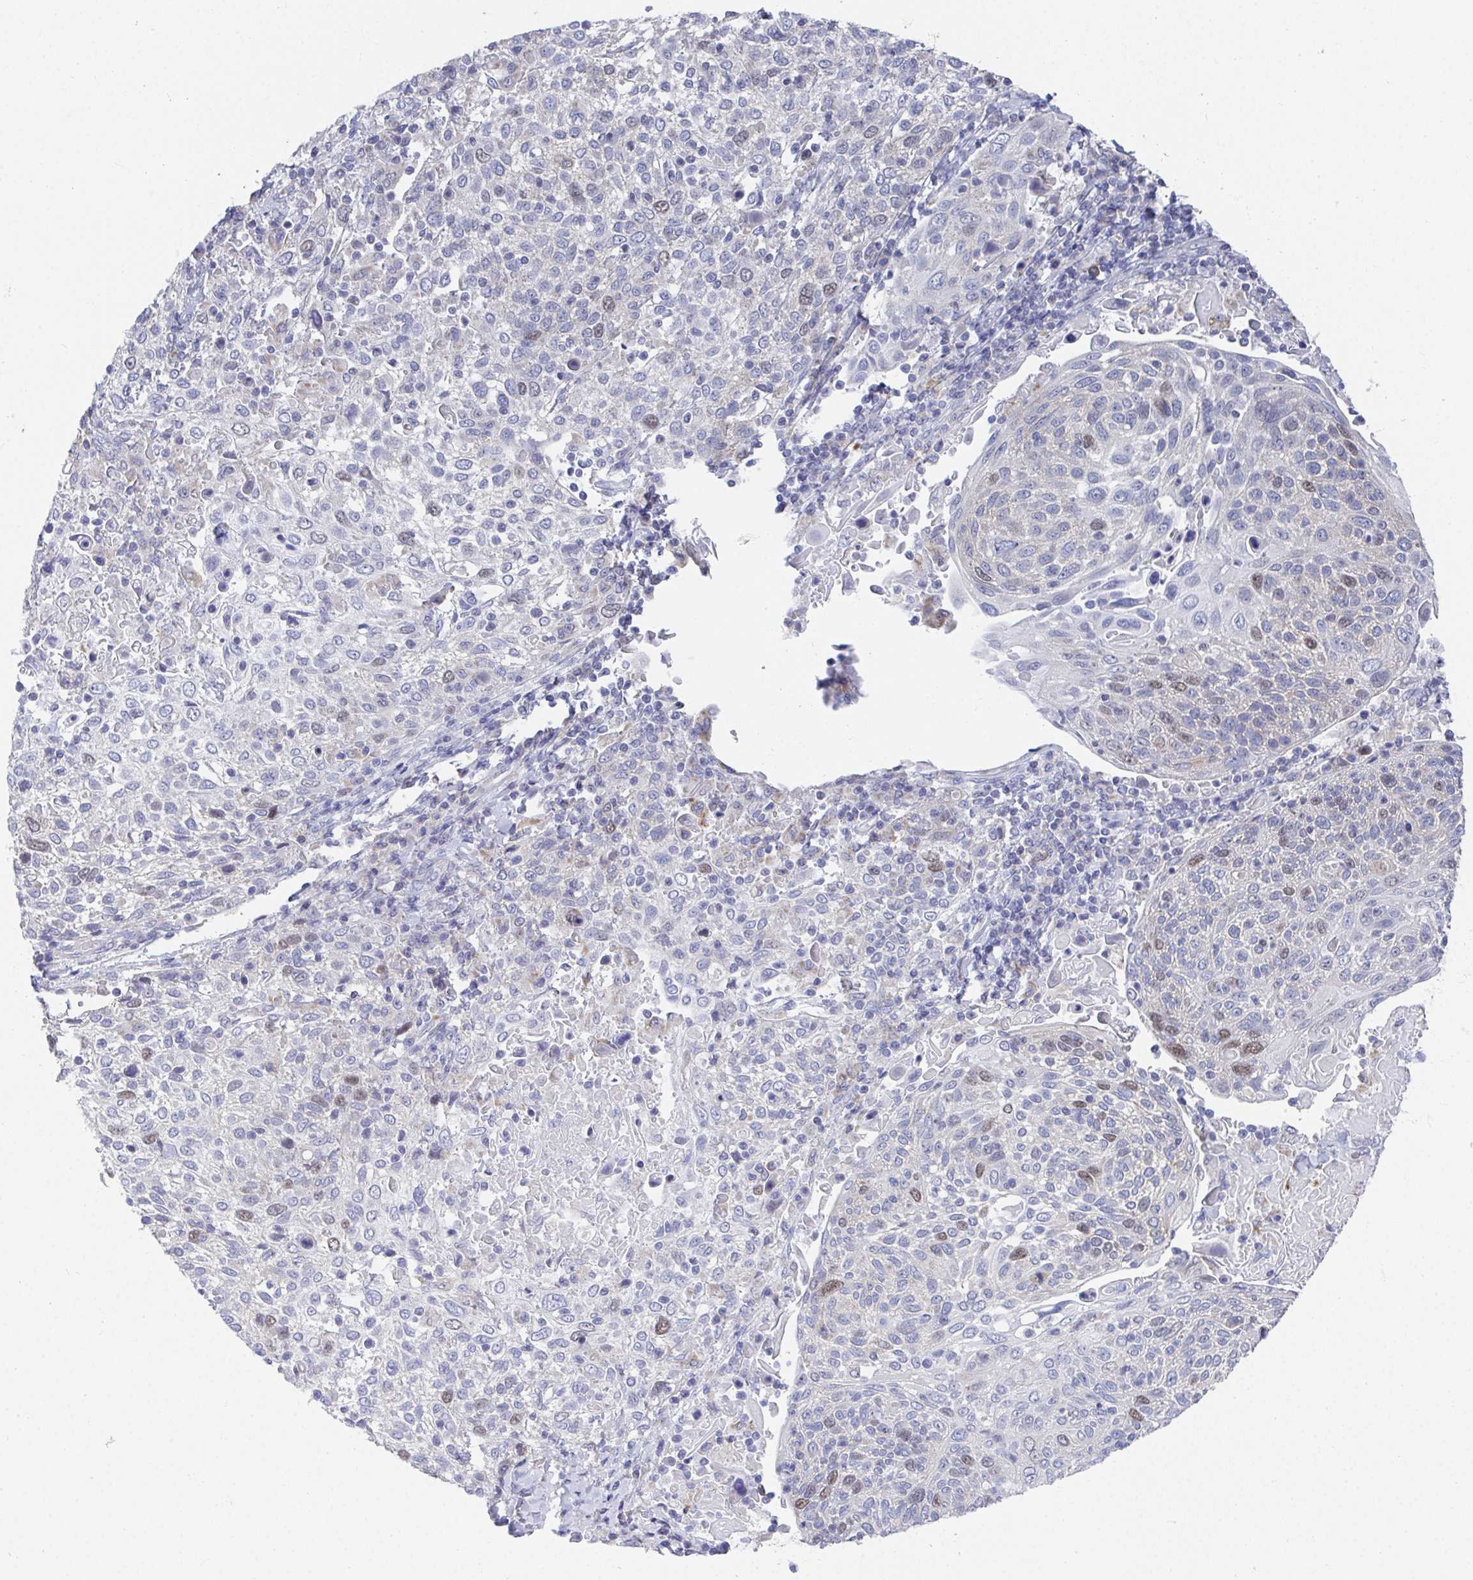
{"staining": {"intensity": "moderate", "quantity": "<25%", "location": "nuclear"}, "tissue": "cervical cancer", "cell_type": "Tumor cells", "image_type": "cancer", "snomed": [{"axis": "morphology", "description": "Squamous cell carcinoma, NOS"}, {"axis": "topography", "description": "Cervix"}], "caption": "This histopathology image shows cervical cancer (squamous cell carcinoma) stained with immunohistochemistry (IHC) to label a protein in brown. The nuclear of tumor cells show moderate positivity for the protein. Nuclei are counter-stained blue.", "gene": "ATP5F1C", "patient": {"sex": "female", "age": 61}}